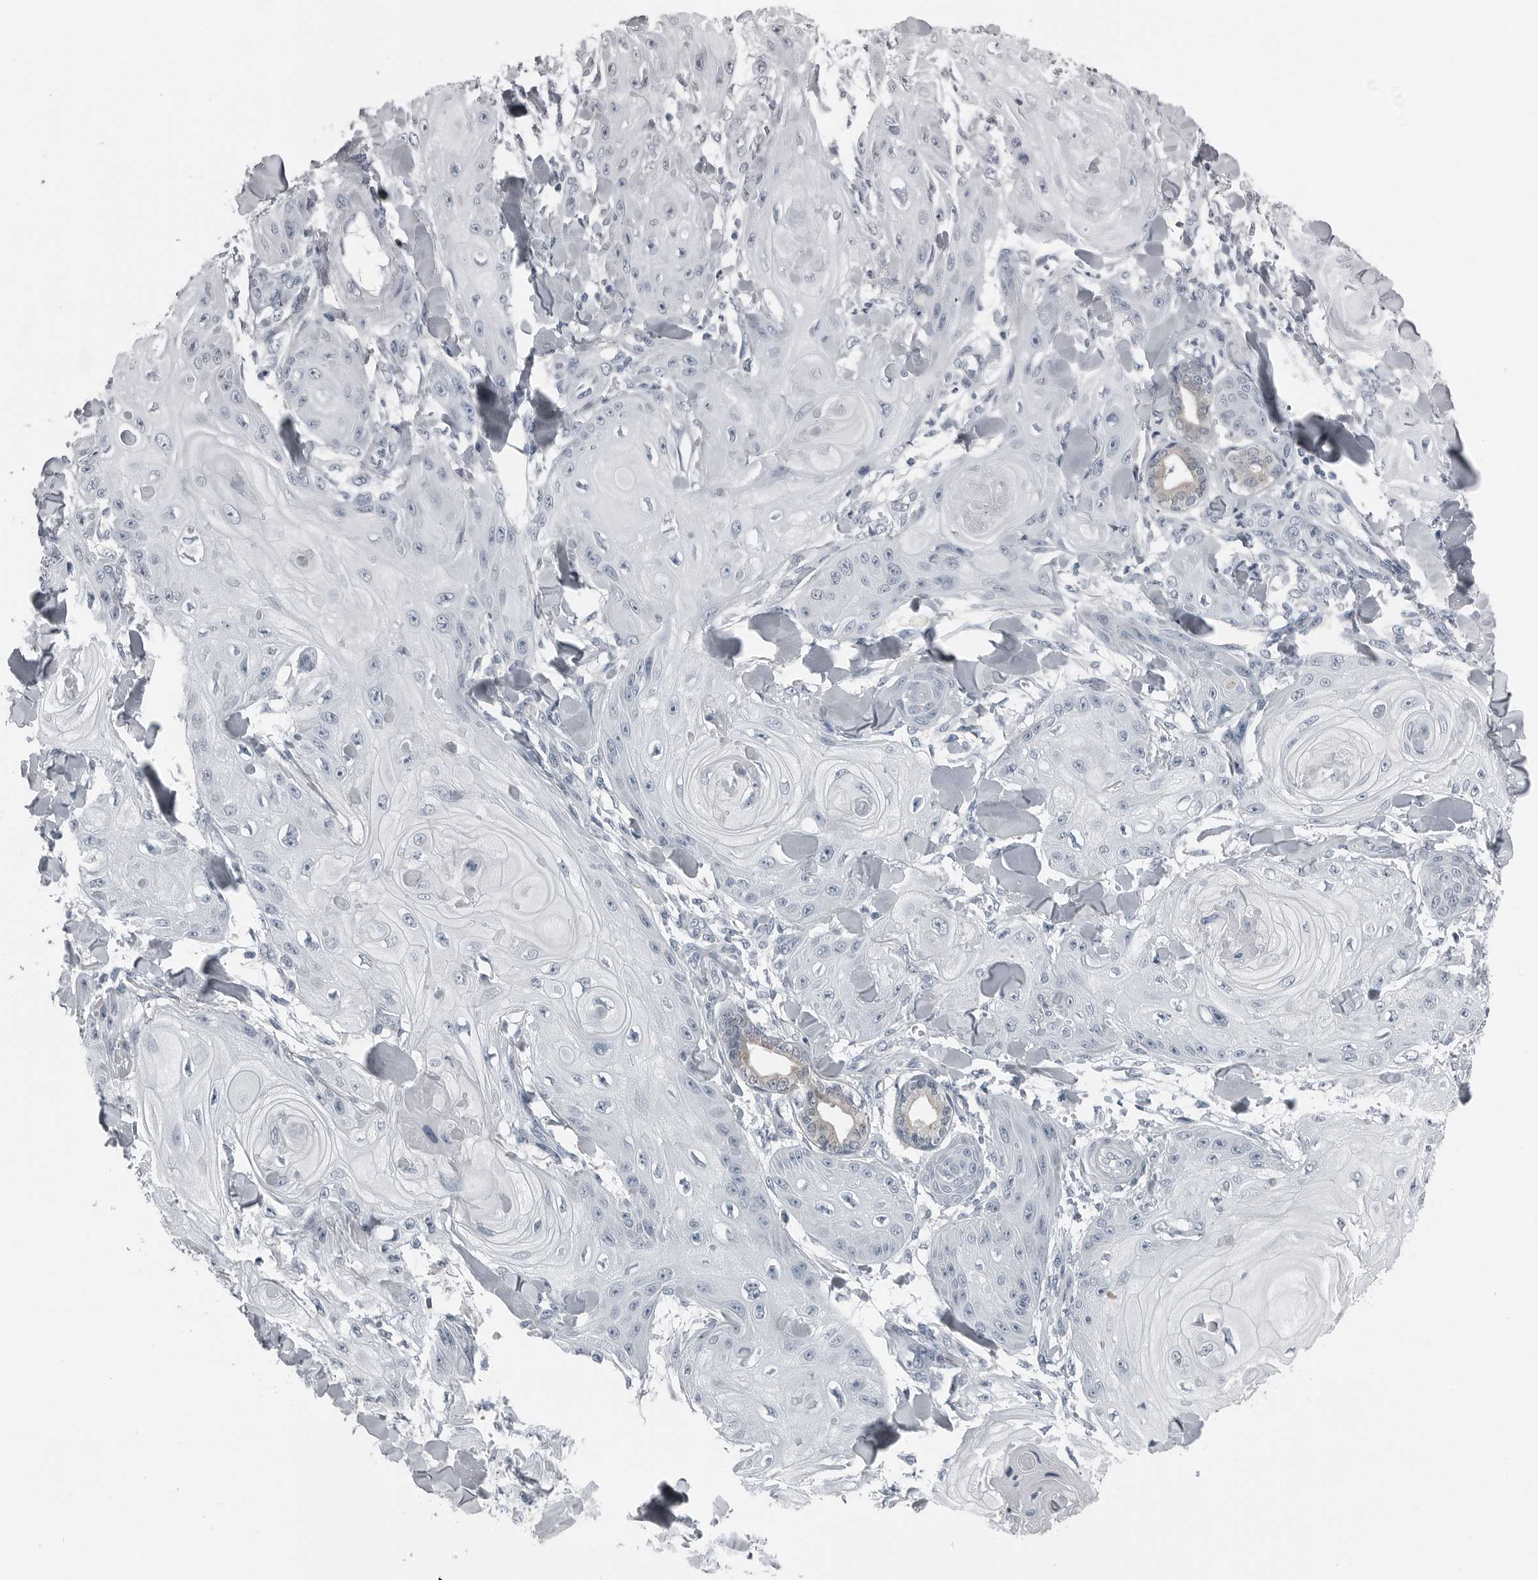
{"staining": {"intensity": "negative", "quantity": "none", "location": "none"}, "tissue": "skin cancer", "cell_type": "Tumor cells", "image_type": "cancer", "snomed": [{"axis": "morphology", "description": "Squamous cell carcinoma, NOS"}, {"axis": "topography", "description": "Skin"}], "caption": "This photomicrograph is of skin cancer stained with immunohistochemistry (IHC) to label a protein in brown with the nuclei are counter-stained blue. There is no positivity in tumor cells.", "gene": "SPINK1", "patient": {"sex": "male", "age": 74}}